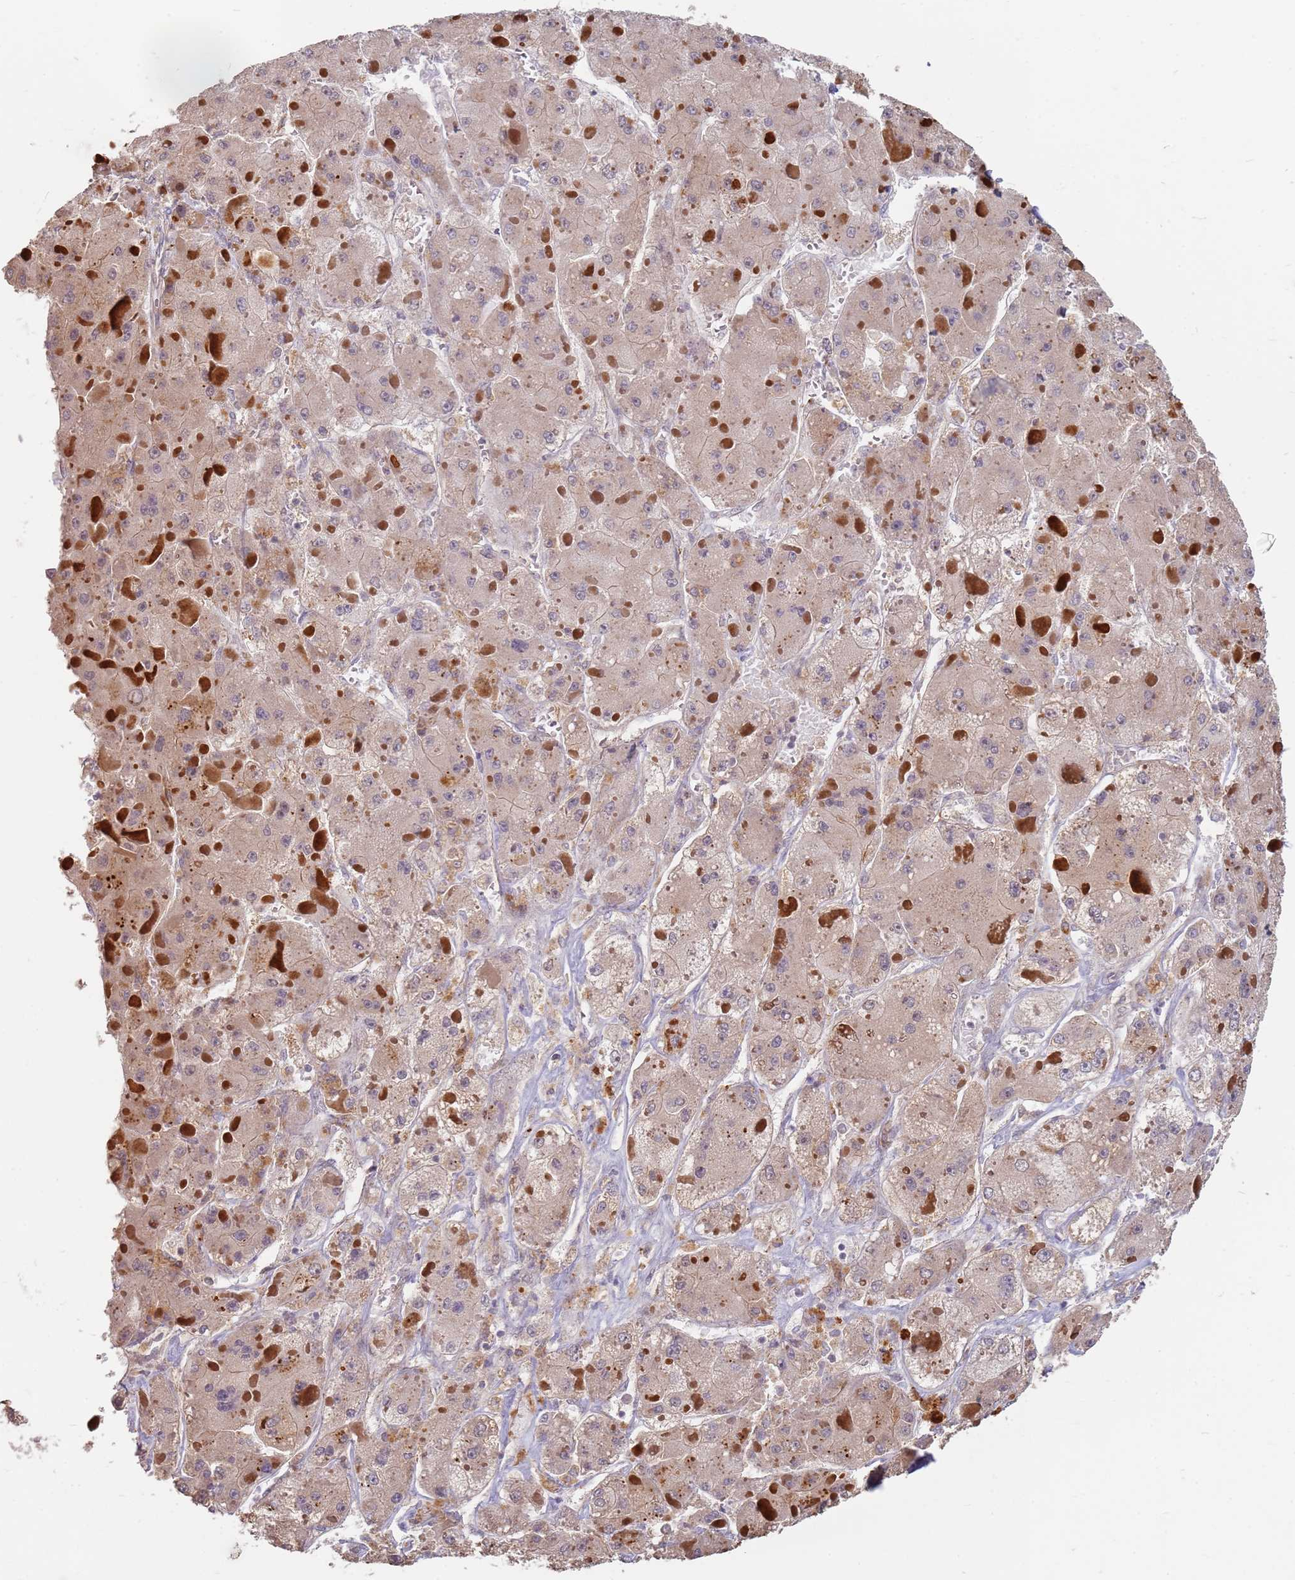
{"staining": {"intensity": "weak", "quantity": "25%-75%", "location": "cytoplasmic/membranous"}, "tissue": "liver cancer", "cell_type": "Tumor cells", "image_type": "cancer", "snomed": [{"axis": "morphology", "description": "Carcinoma, Hepatocellular, NOS"}, {"axis": "topography", "description": "Liver"}], "caption": "The photomicrograph displays a brown stain indicating the presence of a protein in the cytoplasmic/membranous of tumor cells in liver cancer. Ihc stains the protein of interest in brown and the nuclei are stained blue.", "gene": "MPEG1", "patient": {"sex": "female", "age": 73}}